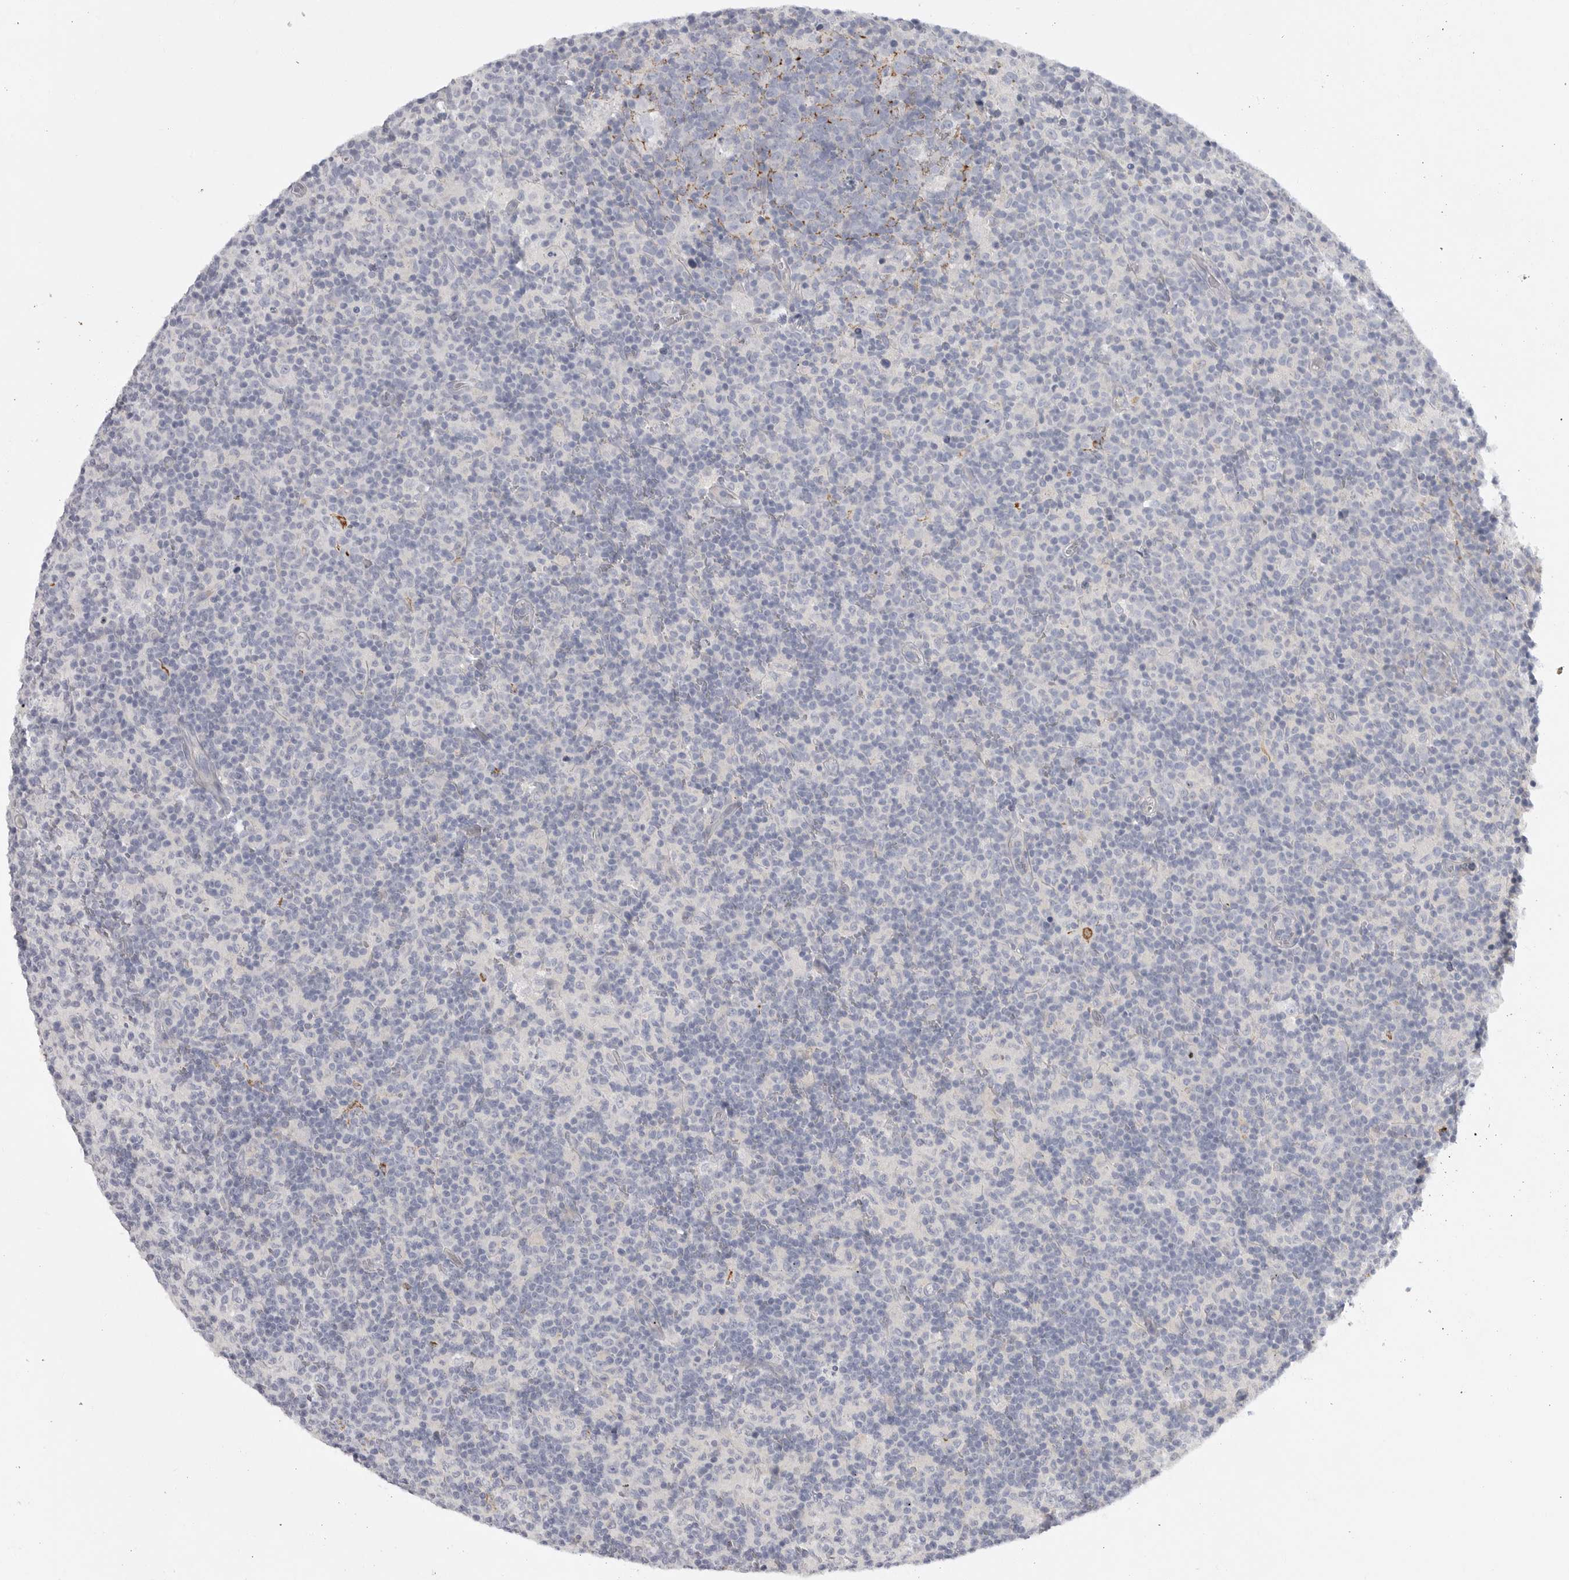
{"staining": {"intensity": "negative", "quantity": "none", "location": "none"}, "tissue": "lymph node", "cell_type": "Germinal center cells", "image_type": "normal", "snomed": [{"axis": "morphology", "description": "Normal tissue, NOS"}, {"axis": "morphology", "description": "Inflammation, NOS"}, {"axis": "topography", "description": "Lymph node"}], "caption": "IHC of unremarkable human lymph node shows no positivity in germinal center cells.", "gene": "ELP3", "patient": {"sex": "male", "age": 55}}